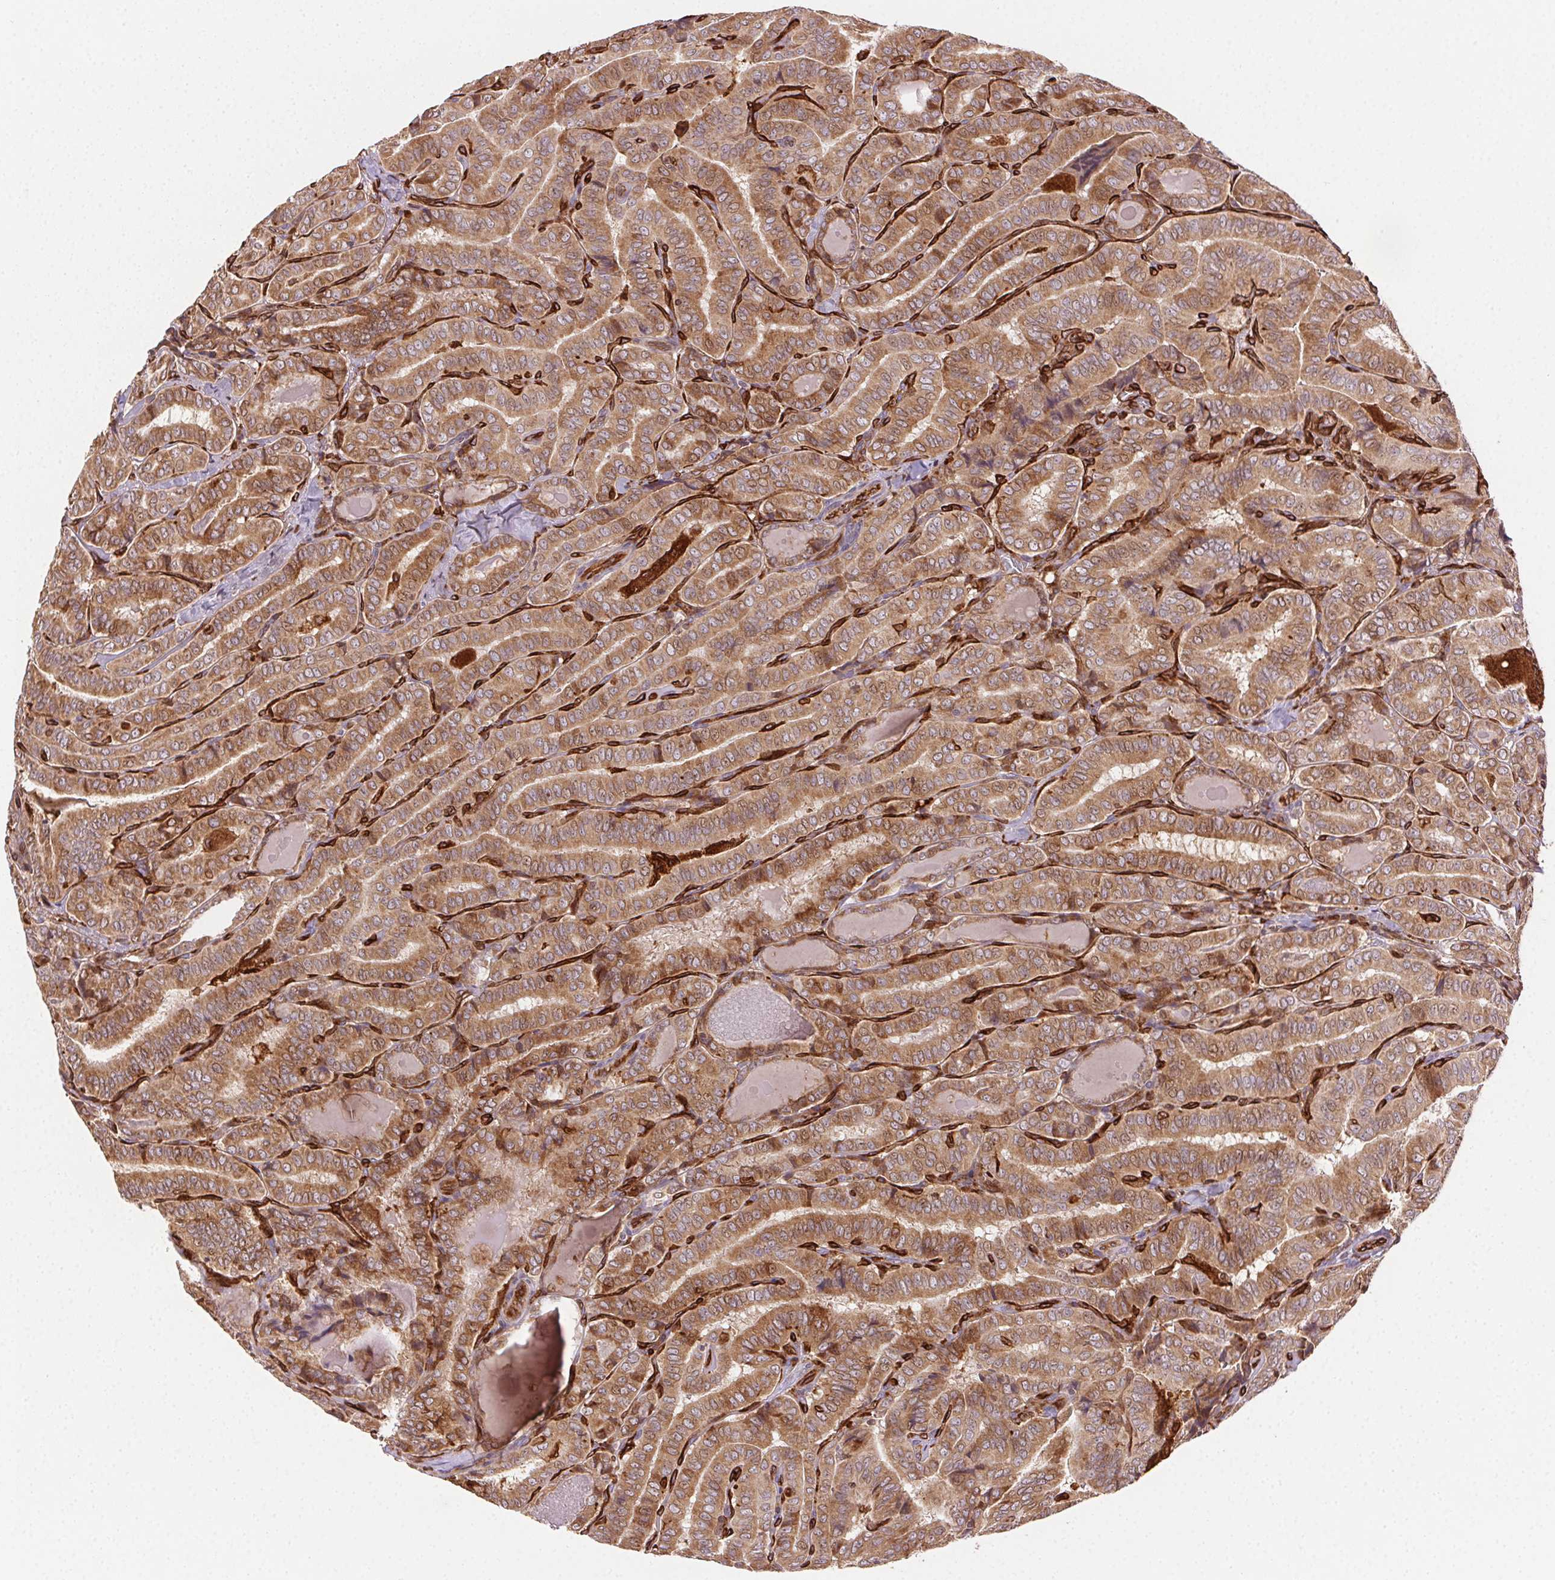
{"staining": {"intensity": "moderate", "quantity": ">75%", "location": "cytoplasmic/membranous"}, "tissue": "thyroid cancer", "cell_type": "Tumor cells", "image_type": "cancer", "snomed": [{"axis": "morphology", "description": "Papillary adenocarcinoma, NOS"}, {"axis": "morphology", "description": "Papillary adenoma metastatic"}, {"axis": "topography", "description": "Thyroid gland"}], "caption": "Thyroid cancer (papillary adenoma metastatic) tissue shows moderate cytoplasmic/membranous positivity in about >75% of tumor cells, visualized by immunohistochemistry. (Stains: DAB in brown, nuclei in blue, Microscopy: brightfield microscopy at high magnification).", "gene": "RNASET2", "patient": {"sex": "female", "age": 50}}